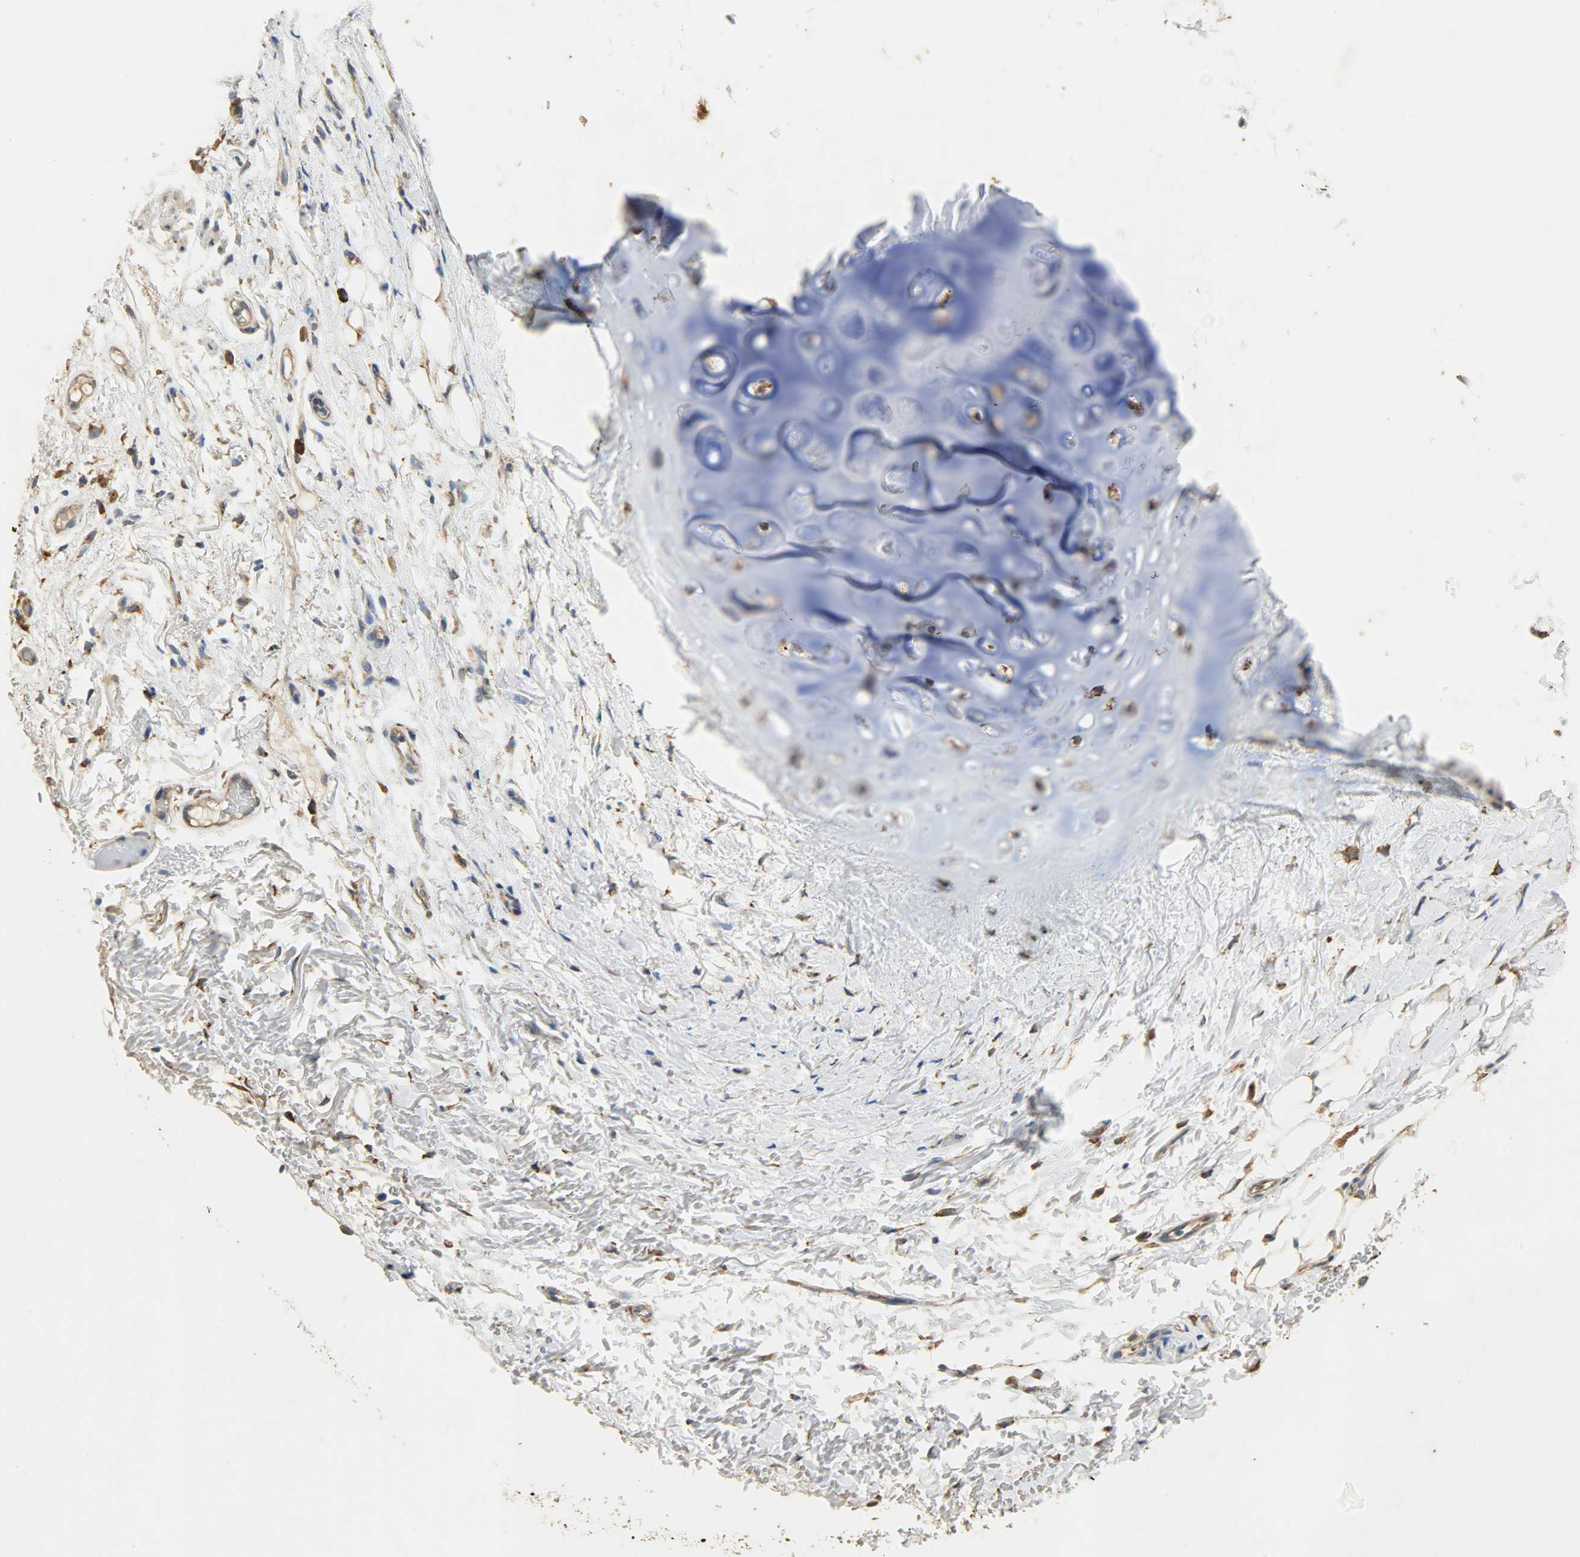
{"staining": {"intensity": "moderate", "quantity": "25%-75%", "location": "cytoplasmic/membranous"}, "tissue": "adipose tissue", "cell_type": "Adipocytes", "image_type": "normal", "snomed": [{"axis": "morphology", "description": "Normal tissue, NOS"}, {"axis": "topography", "description": "Cartilage tissue"}, {"axis": "topography", "description": "Bronchus"}], "caption": "The photomicrograph demonstrates staining of unremarkable adipose tissue, revealing moderate cytoplasmic/membranous protein expression (brown color) within adipocytes.", "gene": "HSPA5", "patient": {"sex": "female", "age": 73}}